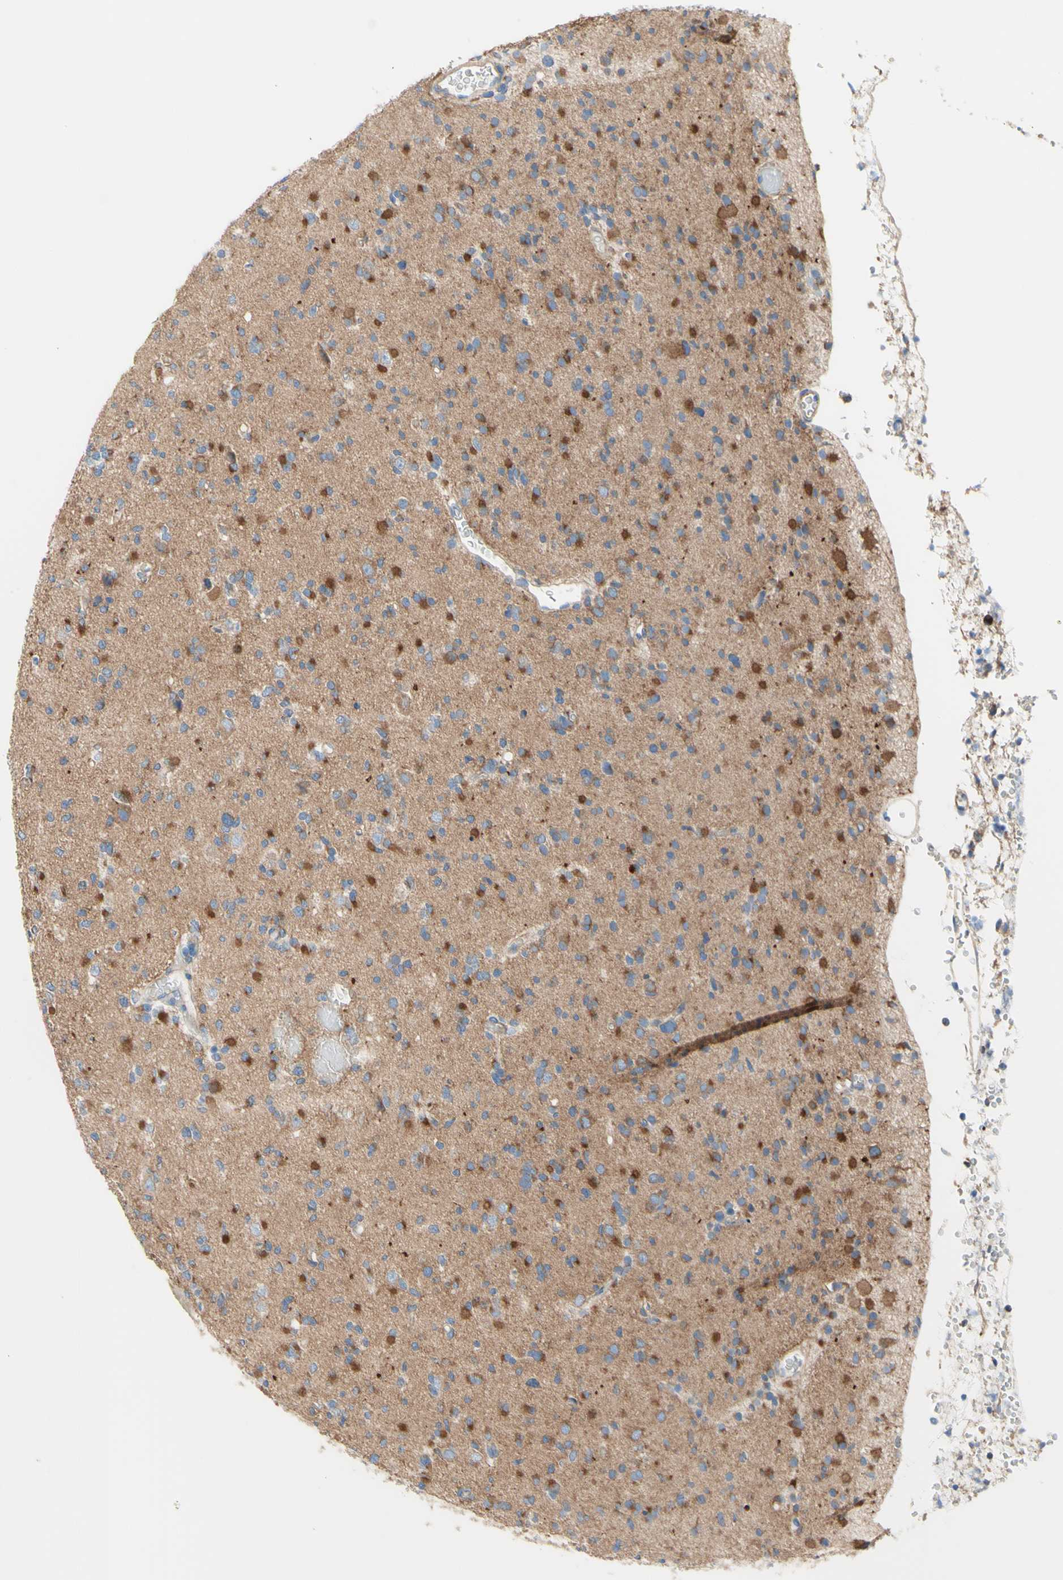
{"staining": {"intensity": "strong", "quantity": "25%-75%", "location": "cytoplasmic/membranous"}, "tissue": "glioma", "cell_type": "Tumor cells", "image_type": "cancer", "snomed": [{"axis": "morphology", "description": "Glioma, malignant, Low grade"}, {"axis": "topography", "description": "Brain"}], "caption": "Brown immunohistochemical staining in human glioma demonstrates strong cytoplasmic/membranous expression in about 25%-75% of tumor cells. The staining is performed using DAB brown chromogen to label protein expression. The nuclei are counter-stained blue using hematoxylin.", "gene": "RETREG2", "patient": {"sex": "female", "age": 22}}